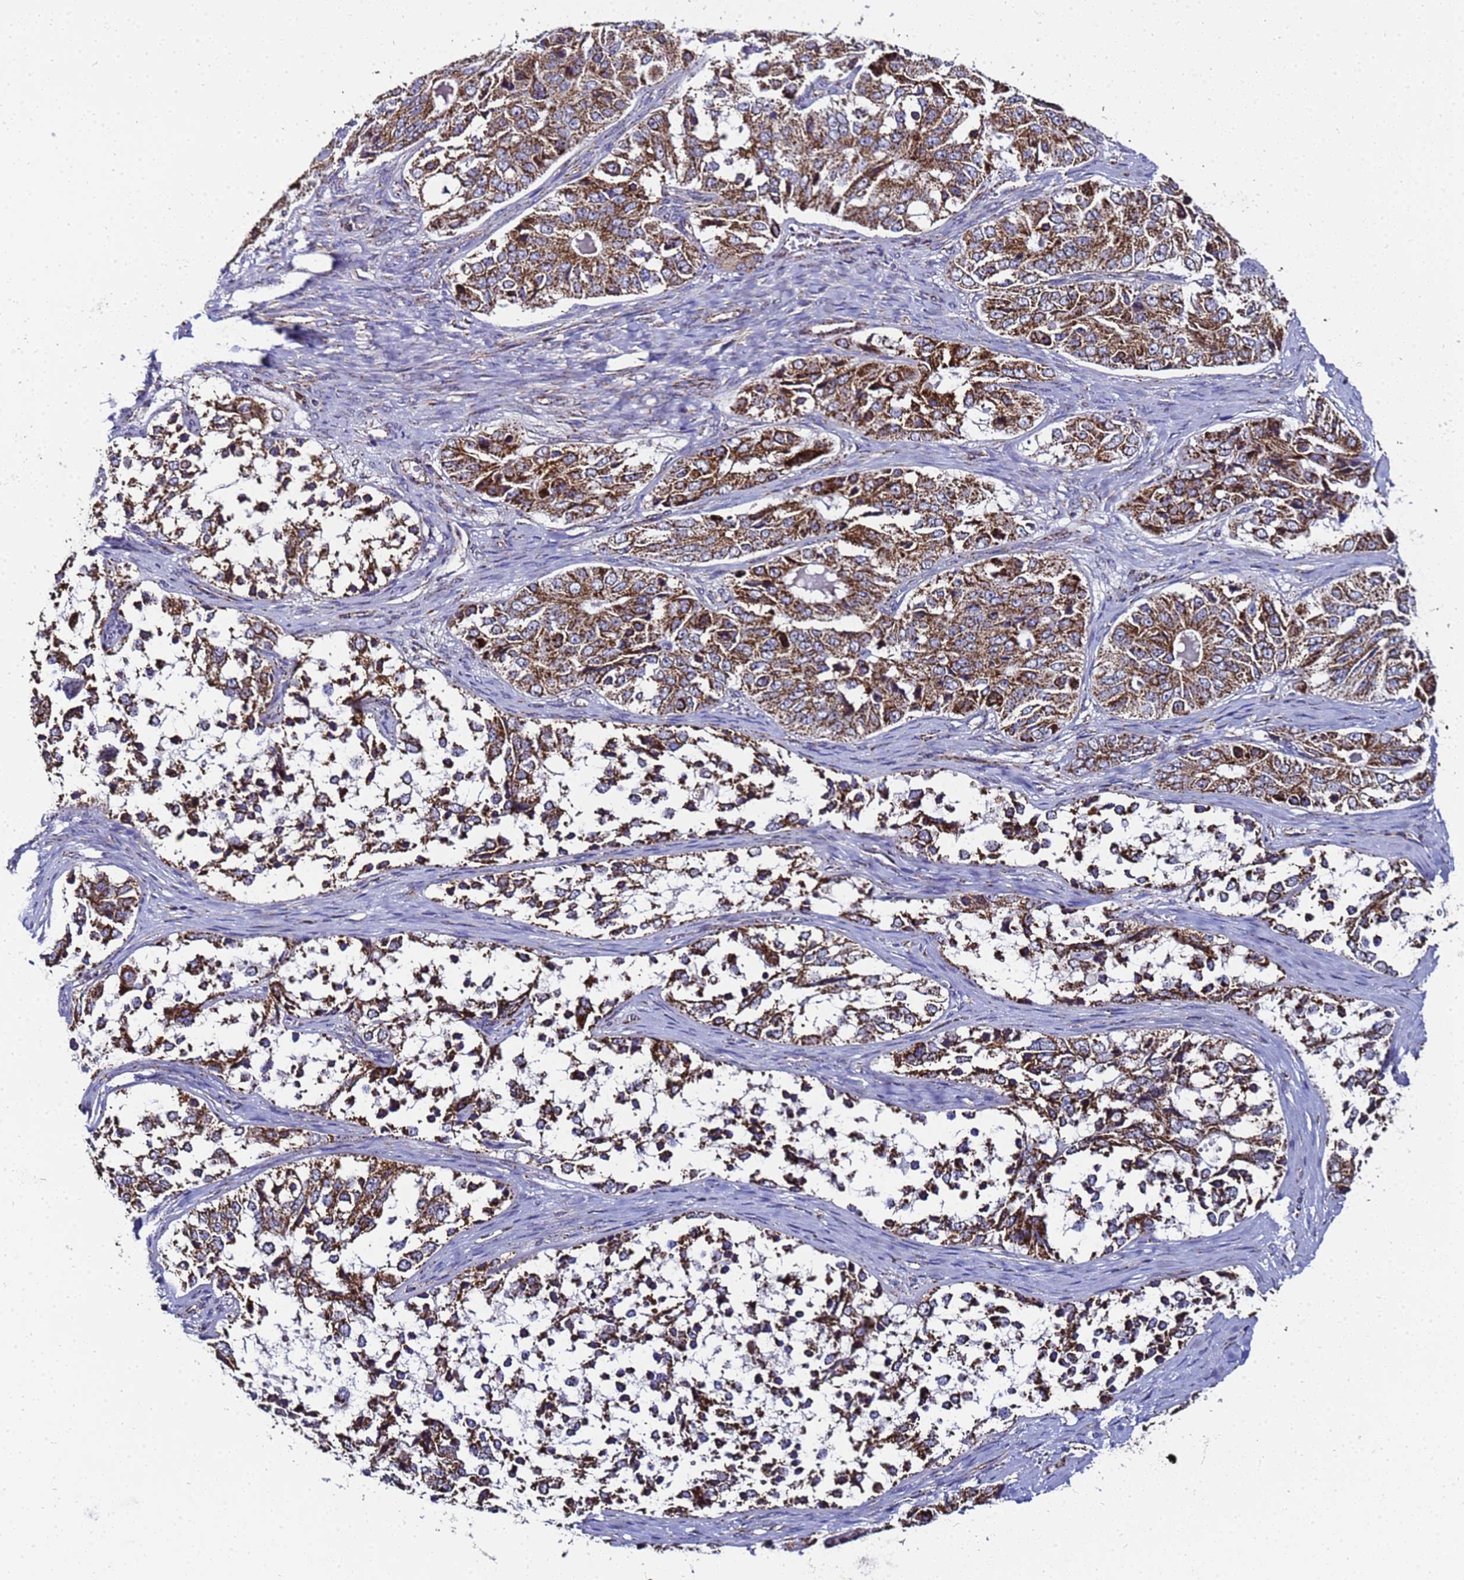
{"staining": {"intensity": "strong", "quantity": ">75%", "location": "cytoplasmic/membranous"}, "tissue": "ovarian cancer", "cell_type": "Tumor cells", "image_type": "cancer", "snomed": [{"axis": "morphology", "description": "Carcinoma, endometroid"}, {"axis": "topography", "description": "Ovary"}], "caption": "High-power microscopy captured an IHC micrograph of ovarian cancer, revealing strong cytoplasmic/membranous expression in about >75% of tumor cells.", "gene": "MRPS12", "patient": {"sex": "female", "age": 51}}